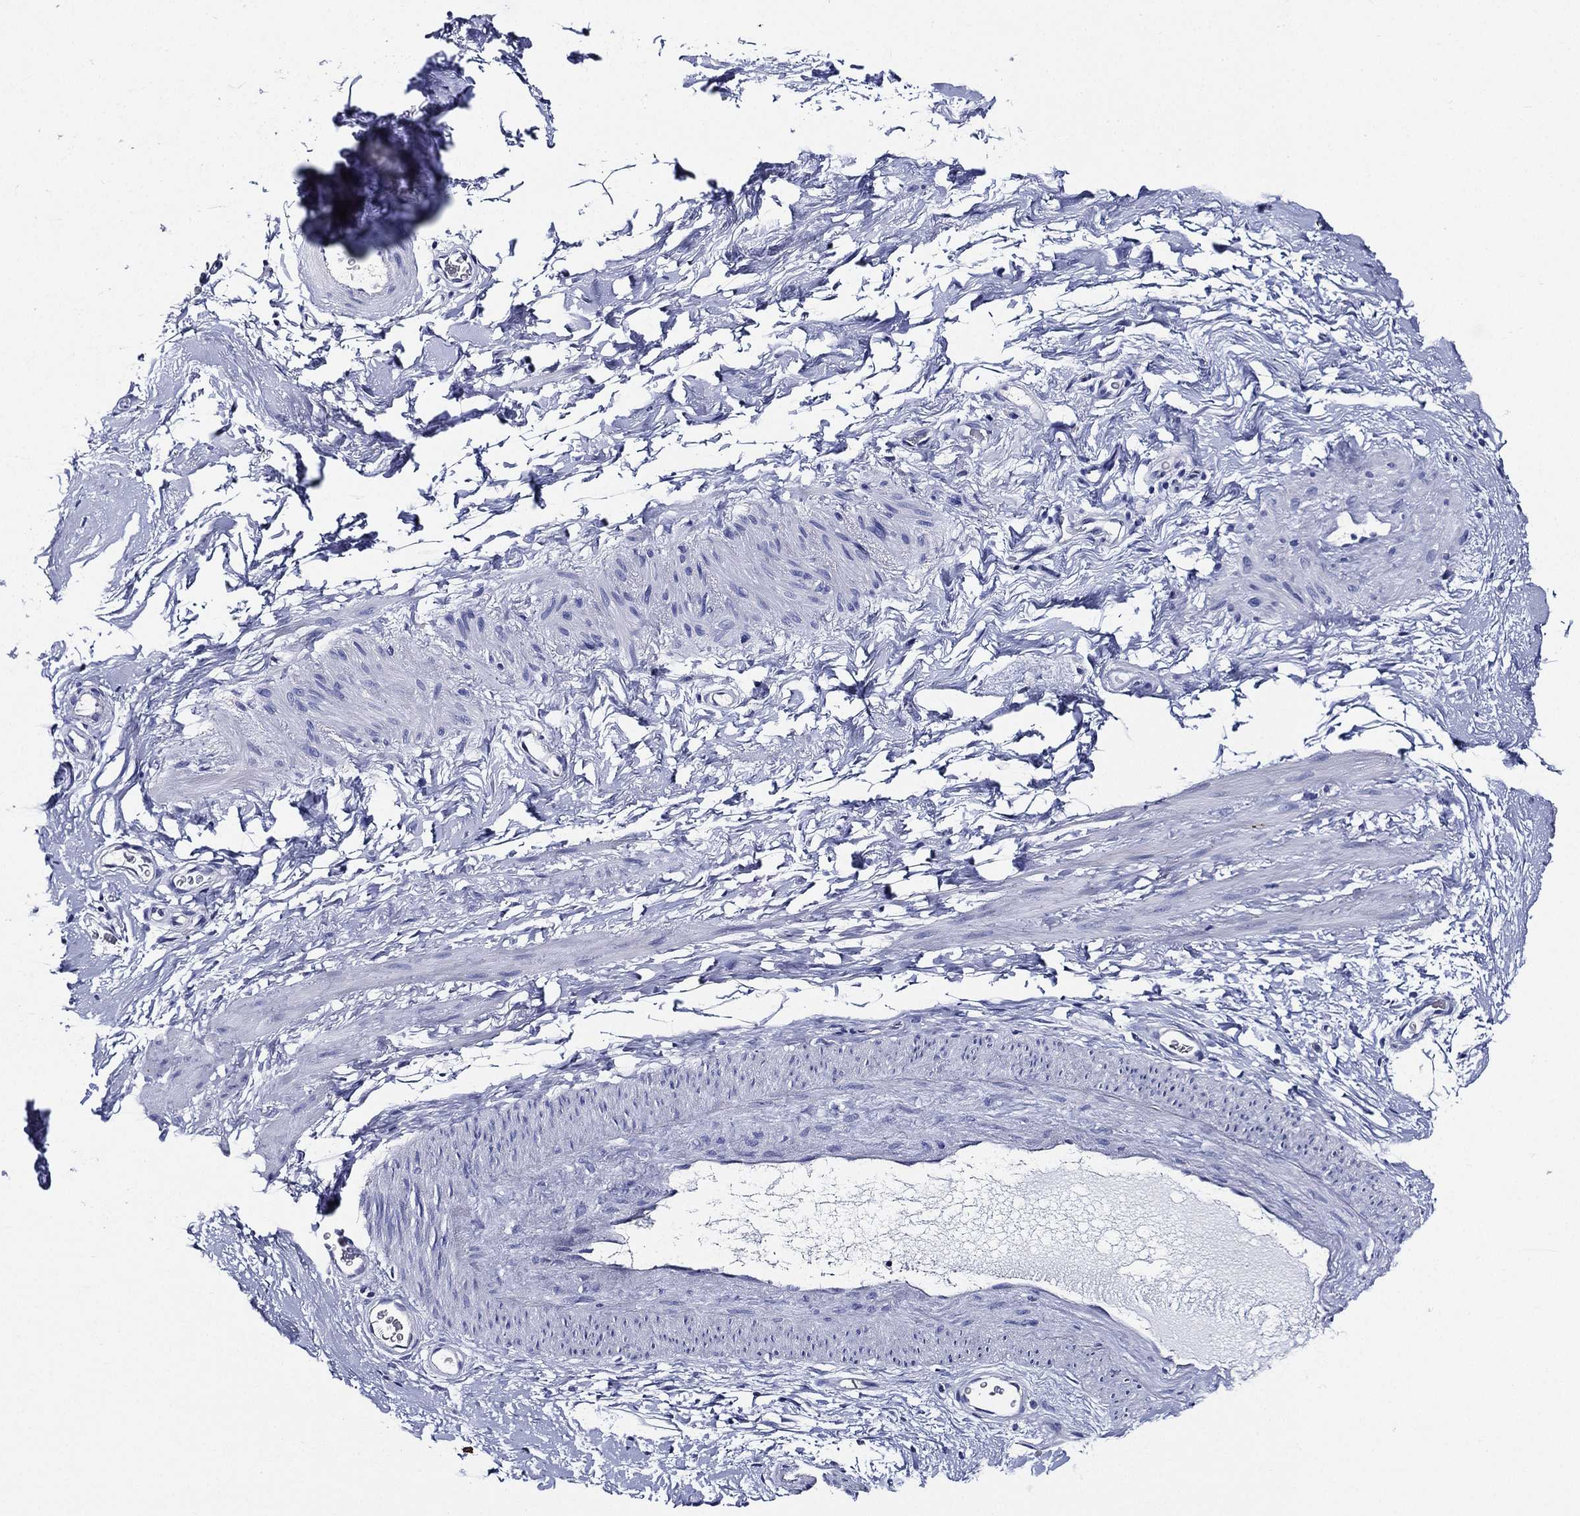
{"staining": {"intensity": "negative", "quantity": "none", "location": "none"}, "tissue": "adipose tissue", "cell_type": "Adipocytes", "image_type": "normal", "snomed": [{"axis": "morphology", "description": "Normal tissue, NOS"}, {"axis": "topography", "description": "Soft tissue"}, {"axis": "topography", "description": "Vascular tissue"}], "caption": "The histopathology image demonstrates no staining of adipocytes in normal adipose tissue.", "gene": "NEDD9", "patient": {"sex": "male", "age": 41}}